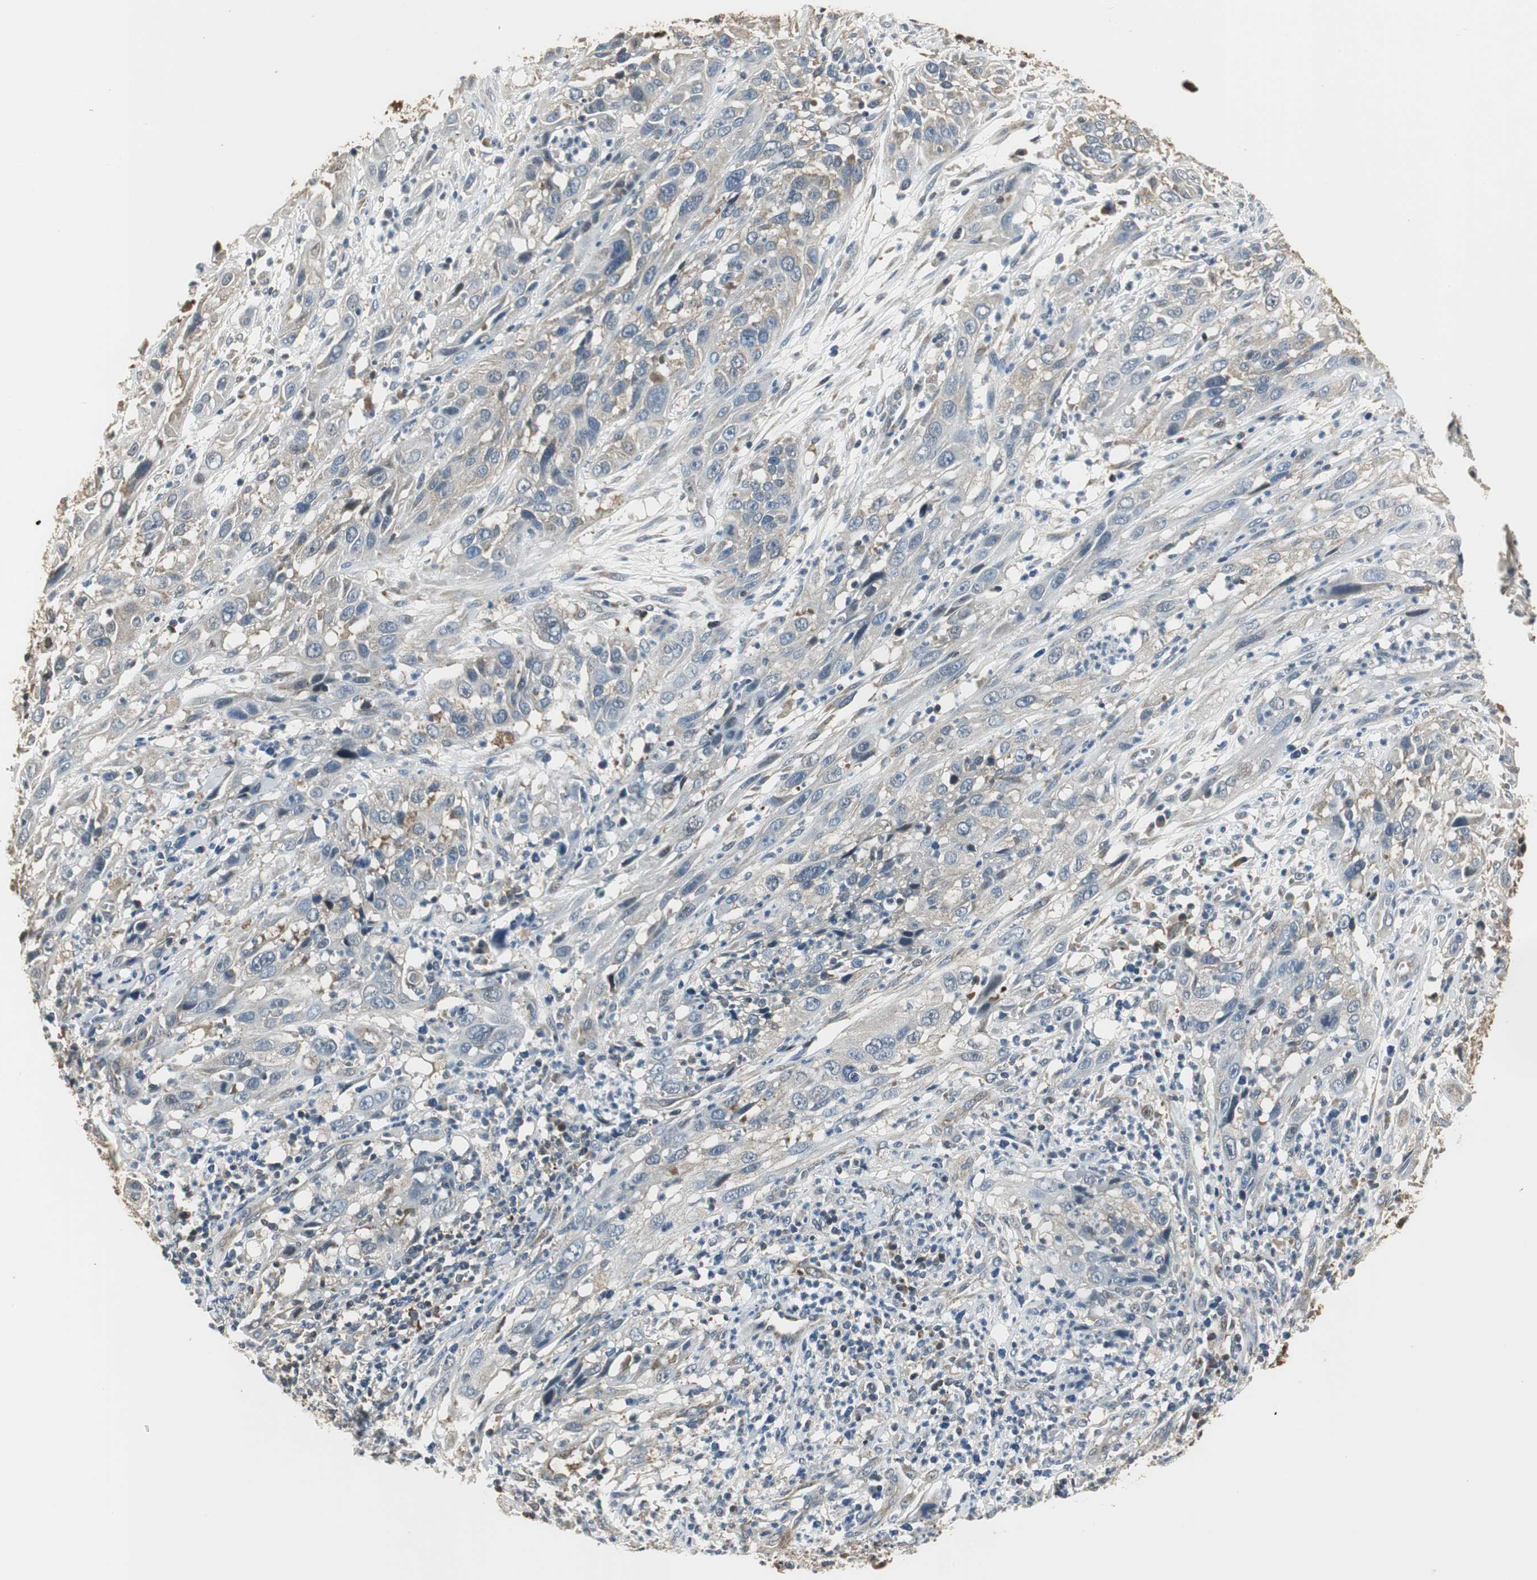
{"staining": {"intensity": "weak", "quantity": ">75%", "location": "cytoplasmic/membranous"}, "tissue": "cervical cancer", "cell_type": "Tumor cells", "image_type": "cancer", "snomed": [{"axis": "morphology", "description": "Squamous cell carcinoma, NOS"}, {"axis": "topography", "description": "Cervix"}], "caption": "Weak cytoplasmic/membranous protein expression is present in about >75% of tumor cells in cervical cancer (squamous cell carcinoma). (IHC, brightfield microscopy, high magnification).", "gene": "CCT5", "patient": {"sex": "female", "age": 32}}